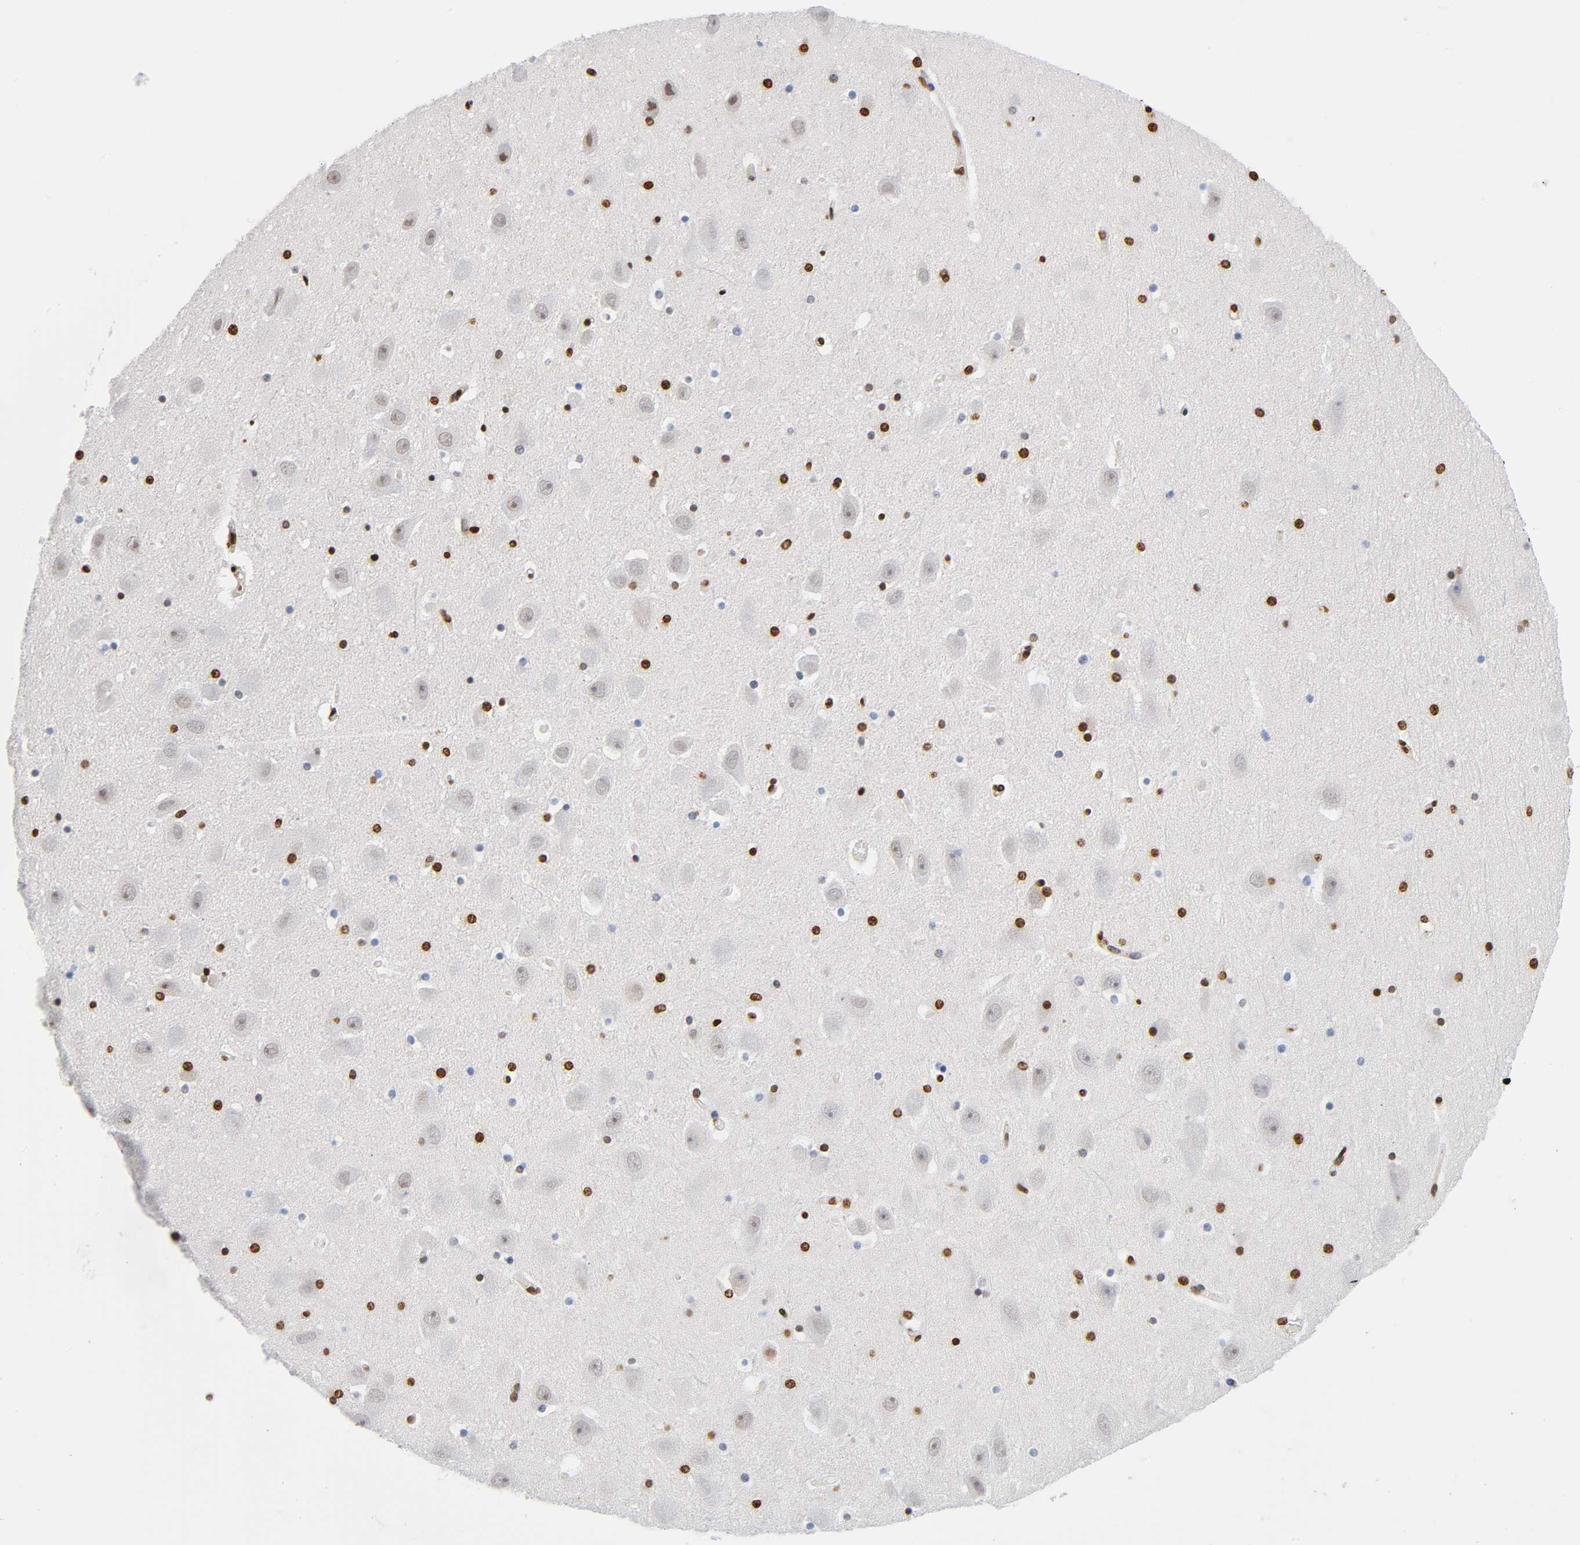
{"staining": {"intensity": "moderate", "quantity": "25%-75%", "location": "nuclear"}, "tissue": "hippocampus", "cell_type": "Glial cells", "image_type": "normal", "snomed": [{"axis": "morphology", "description": "Normal tissue, NOS"}, {"axis": "topography", "description": "Hippocampus"}], "caption": "Immunohistochemistry (IHC) (DAB (3,3'-diaminobenzidine)) staining of unremarkable human hippocampus exhibits moderate nuclear protein expression in approximately 25%-75% of glial cells. The protein is stained brown, and the nuclei are stained in blue (DAB IHC with brightfield microscopy, high magnification).", "gene": "HOXA6", "patient": {"sex": "male", "age": 45}}